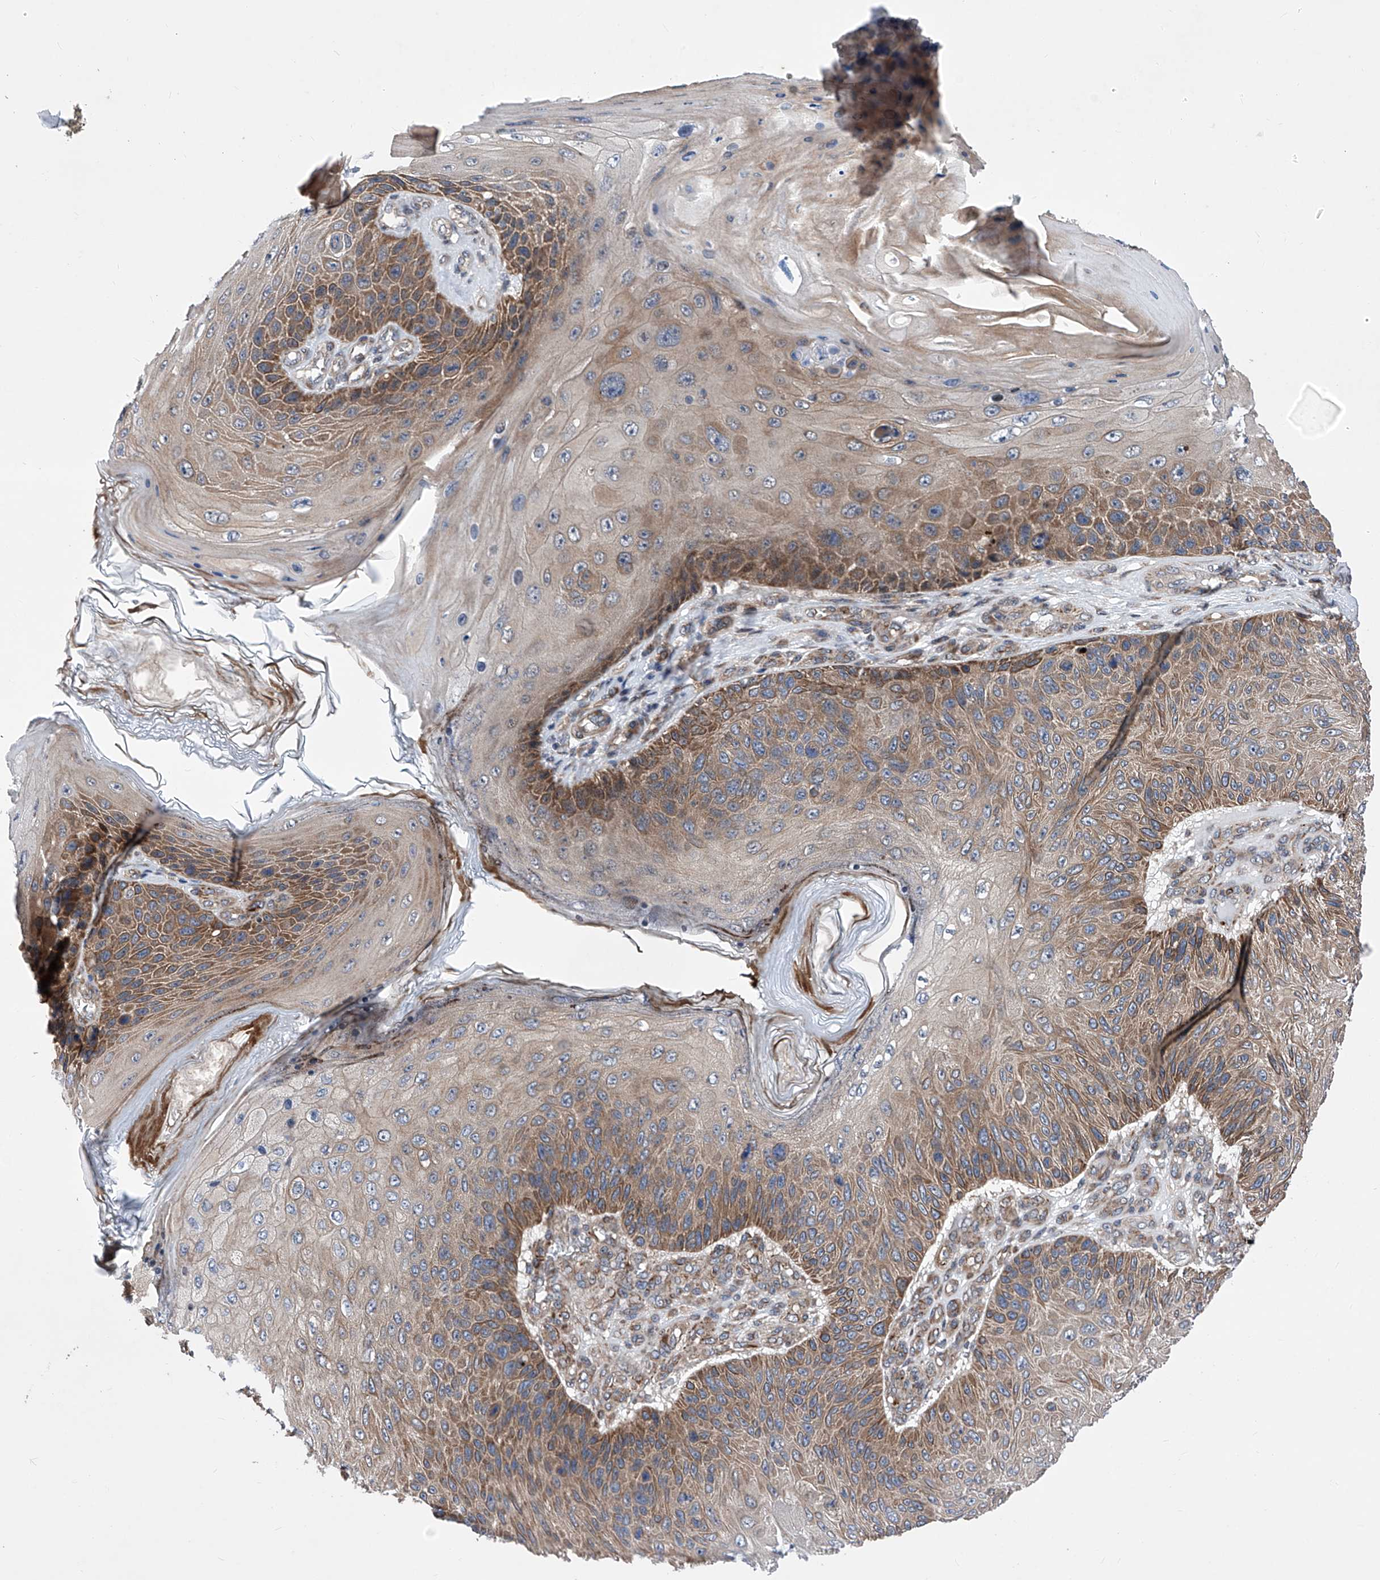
{"staining": {"intensity": "strong", "quantity": "25%-75%", "location": "cytoplasmic/membranous"}, "tissue": "skin cancer", "cell_type": "Tumor cells", "image_type": "cancer", "snomed": [{"axis": "morphology", "description": "Squamous cell carcinoma, NOS"}, {"axis": "topography", "description": "Skin"}], "caption": "Strong cytoplasmic/membranous staining for a protein is identified in about 25%-75% of tumor cells of skin cancer (squamous cell carcinoma) using IHC.", "gene": "KTI12", "patient": {"sex": "female", "age": 88}}